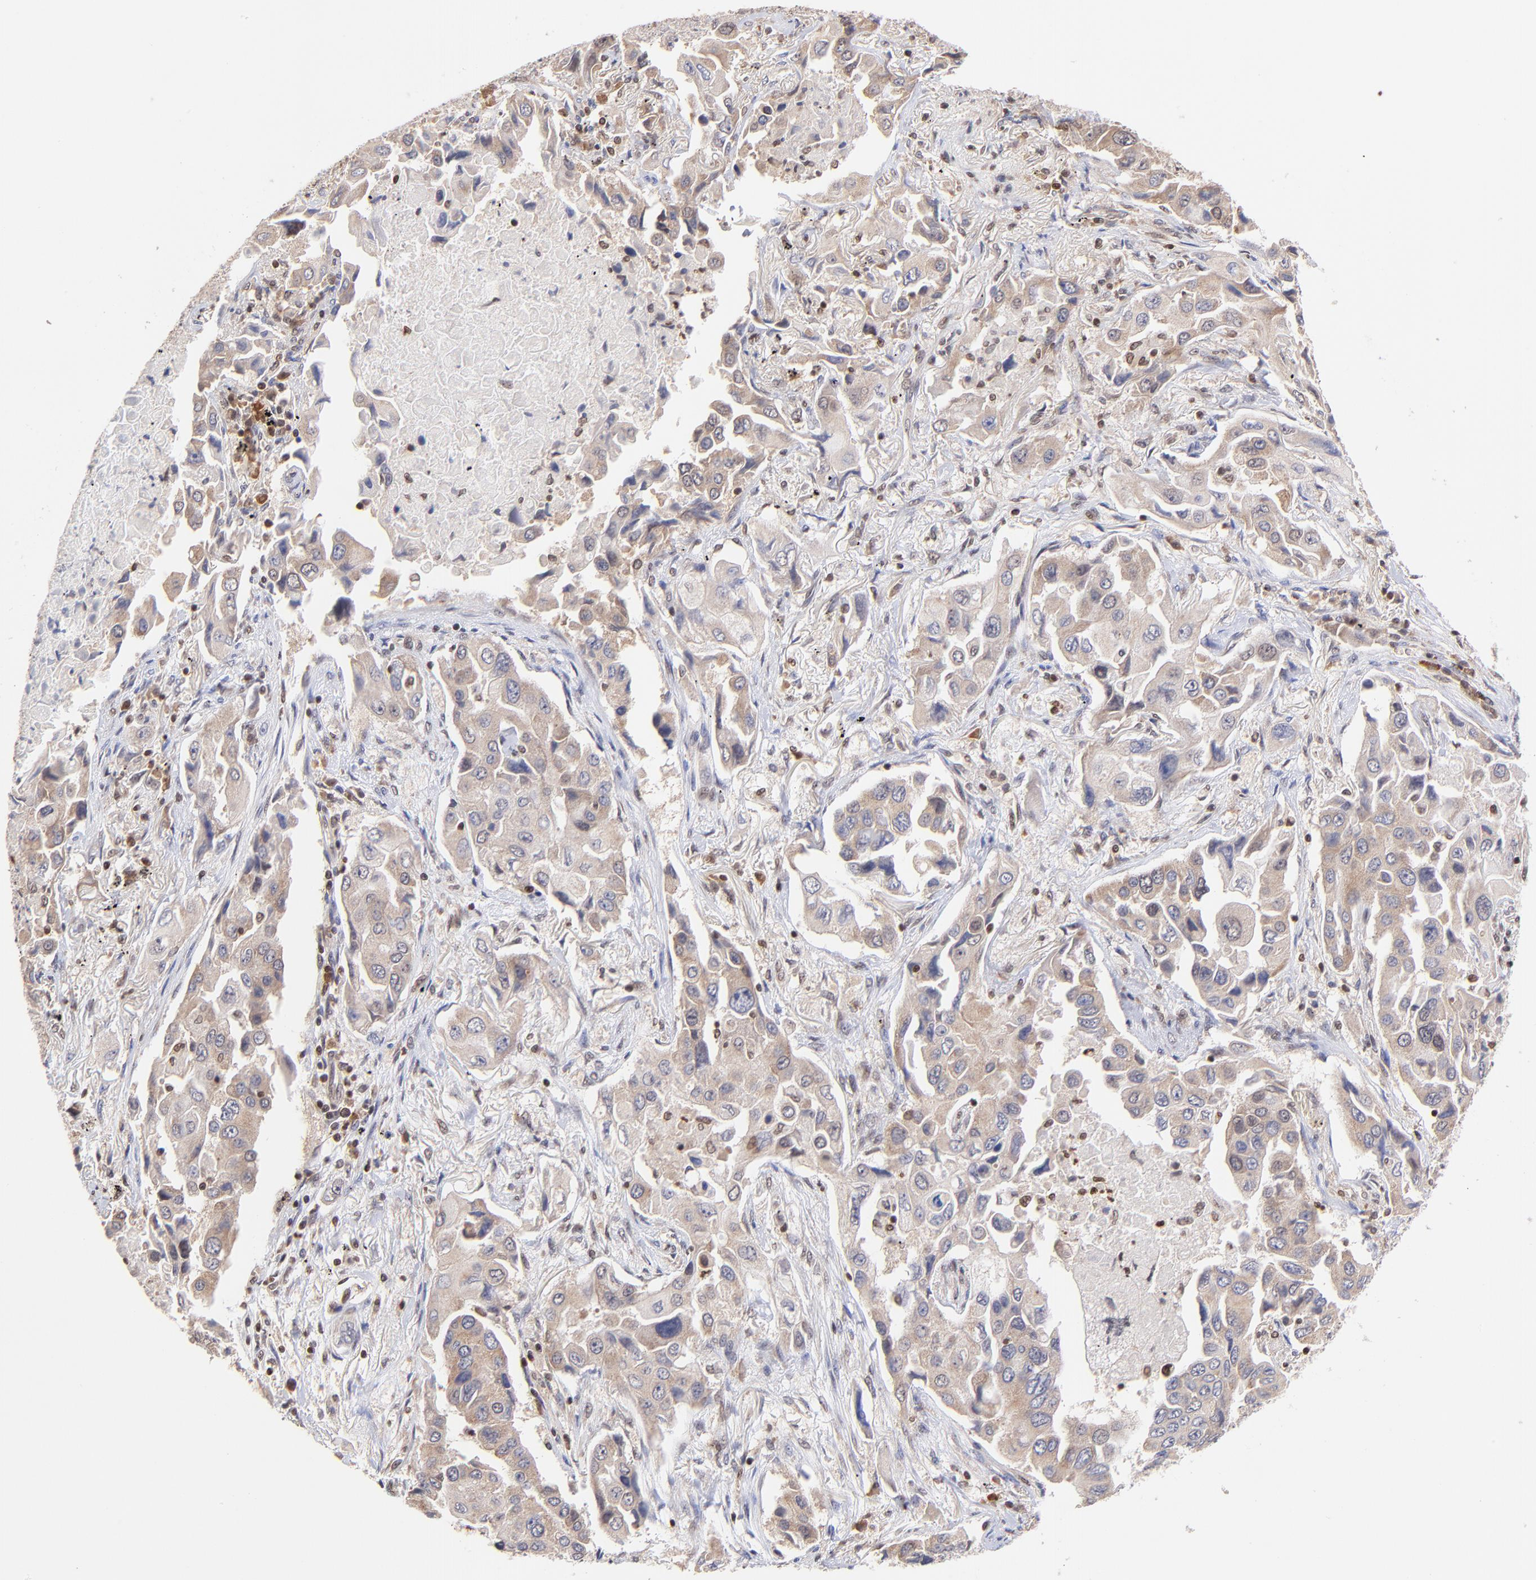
{"staining": {"intensity": "weak", "quantity": ">75%", "location": "cytoplasmic/membranous"}, "tissue": "lung cancer", "cell_type": "Tumor cells", "image_type": "cancer", "snomed": [{"axis": "morphology", "description": "Adenocarcinoma, NOS"}, {"axis": "topography", "description": "Lung"}], "caption": "About >75% of tumor cells in lung adenocarcinoma reveal weak cytoplasmic/membranous protein staining as visualized by brown immunohistochemical staining.", "gene": "WDR25", "patient": {"sex": "female", "age": 65}}